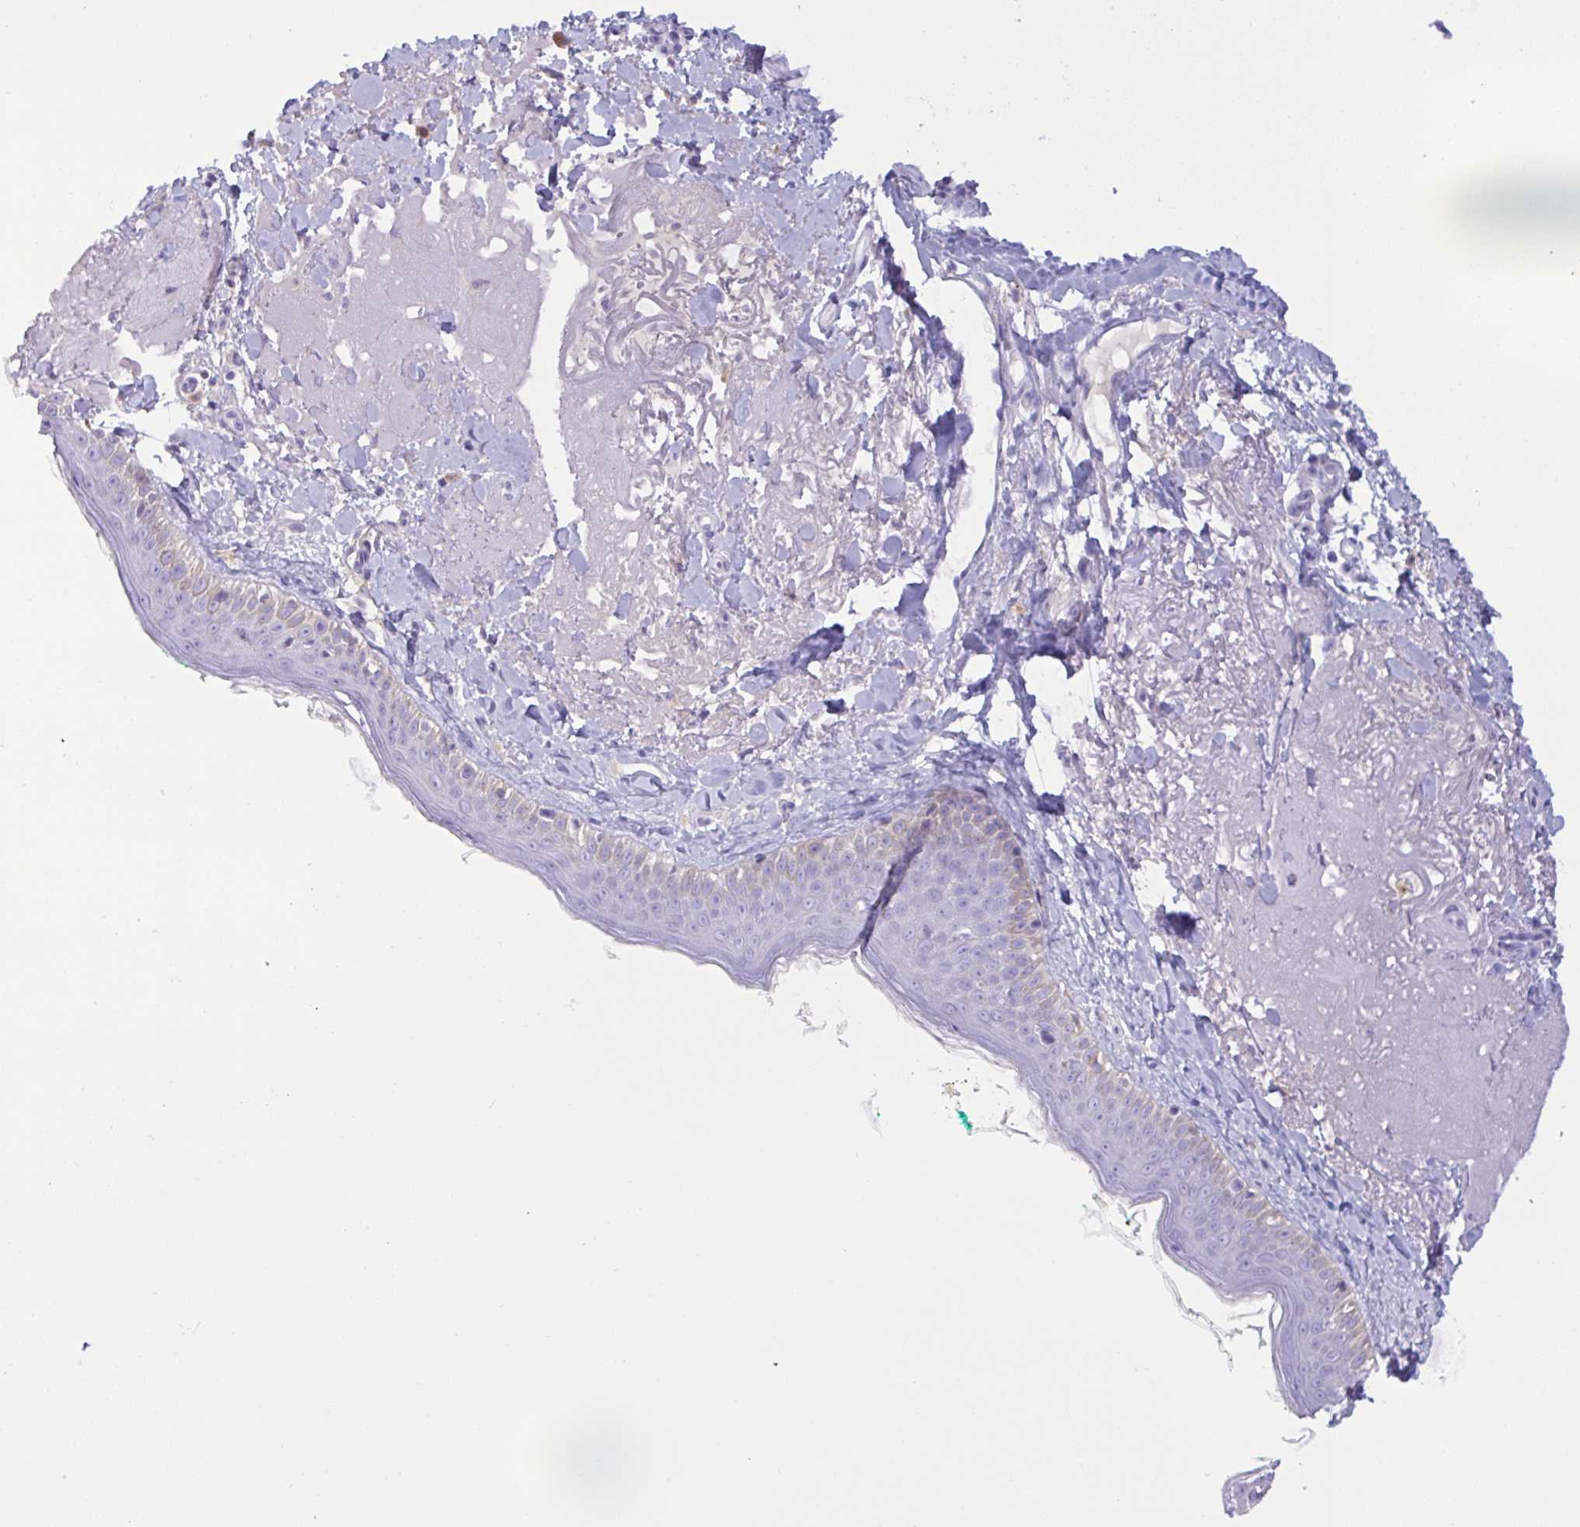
{"staining": {"intensity": "negative", "quantity": "none", "location": "none"}, "tissue": "skin", "cell_type": "Fibroblasts", "image_type": "normal", "snomed": [{"axis": "morphology", "description": "Normal tissue, NOS"}, {"axis": "topography", "description": "Skin"}], "caption": "The IHC photomicrograph has no significant staining in fibroblasts of skin. (Brightfield microscopy of DAB IHC at high magnification).", "gene": "SREBF1", "patient": {"sex": "male", "age": 73}}